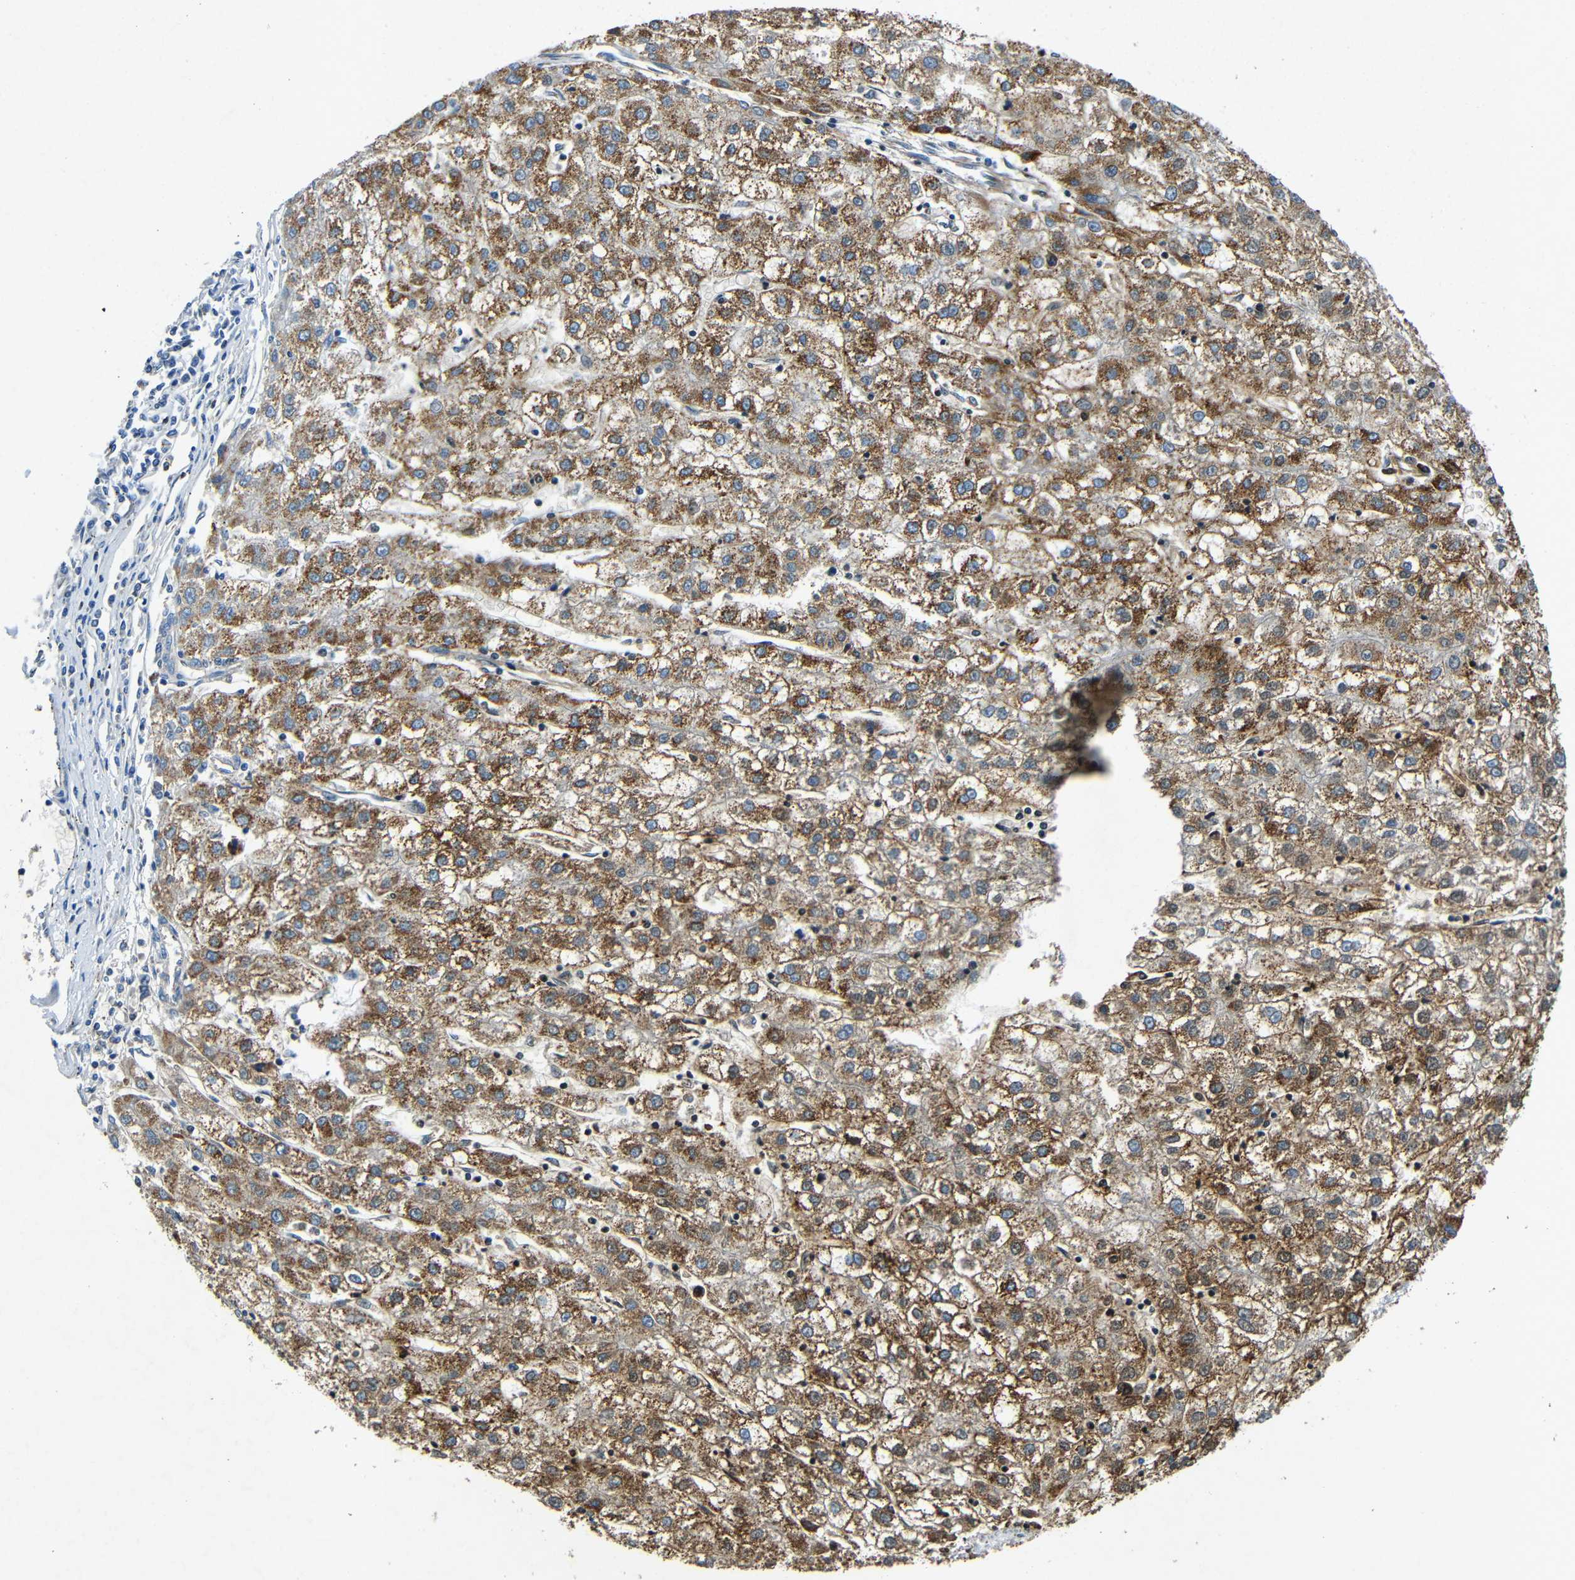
{"staining": {"intensity": "strong", "quantity": ">75%", "location": "cytoplasmic/membranous"}, "tissue": "liver cancer", "cell_type": "Tumor cells", "image_type": "cancer", "snomed": [{"axis": "morphology", "description": "Carcinoma, Hepatocellular, NOS"}, {"axis": "topography", "description": "Liver"}], "caption": "About >75% of tumor cells in liver cancer (hepatocellular carcinoma) display strong cytoplasmic/membranous protein expression as visualized by brown immunohistochemical staining.", "gene": "GALNT18", "patient": {"sex": "male", "age": 72}}